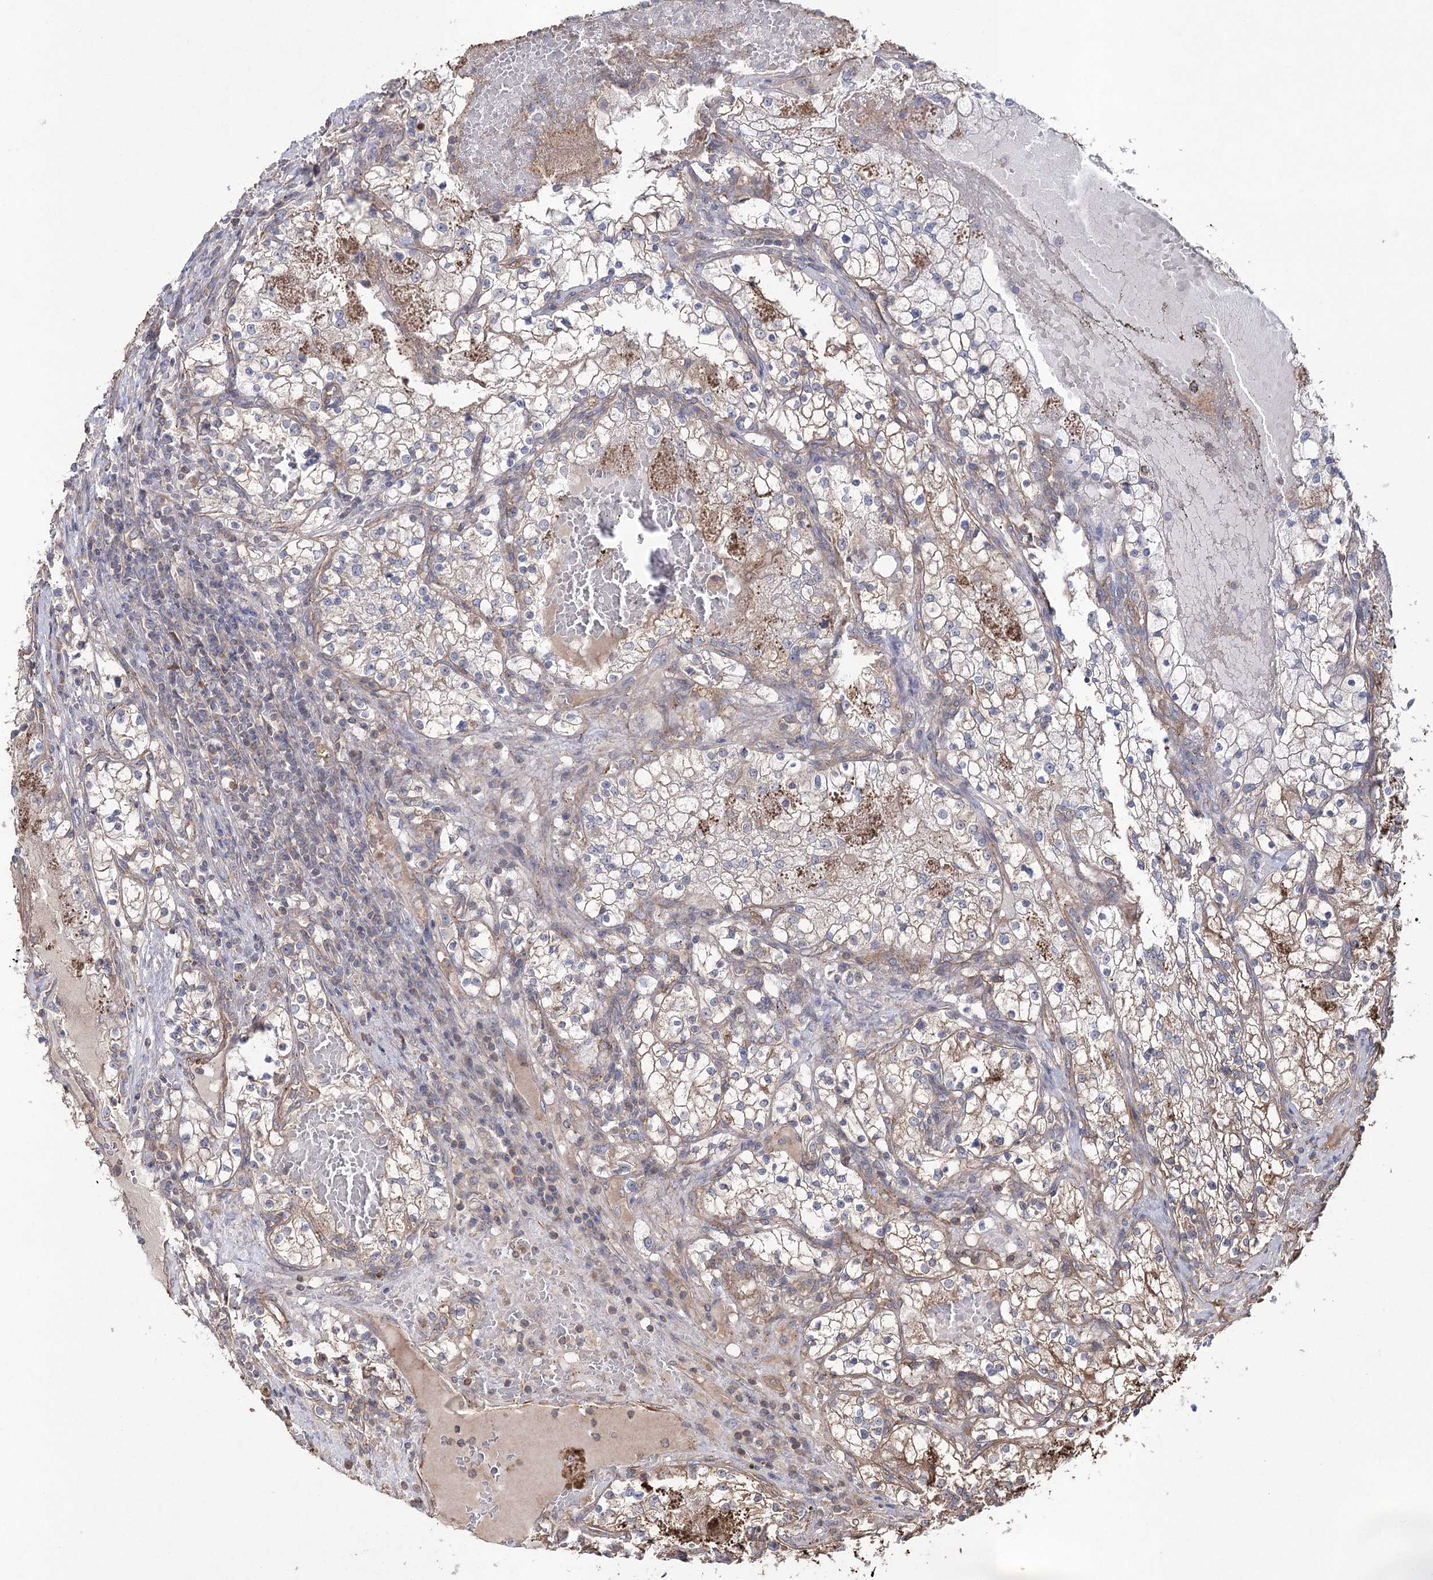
{"staining": {"intensity": "weak", "quantity": ">75%", "location": "cytoplasmic/membranous"}, "tissue": "renal cancer", "cell_type": "Tumor cells", "image_type": "cancer", "snomed": [{"axis": "morphology", "description": "Normal tissue, NOS"}, {"axis": "morphology", "description": "Adenocarcinoma, NOS"}, {"axis": "topography", "description": "Kidney"}], "caption": "Renal cancer (adenocarcinoma) stained with DAB immunohistochemistry reveals low levels of weak cytoplasmic/membranous staining in about >75% of tumor cells.", "gene": "LARS2", "patient": {"sex": "male", "age": 68}}